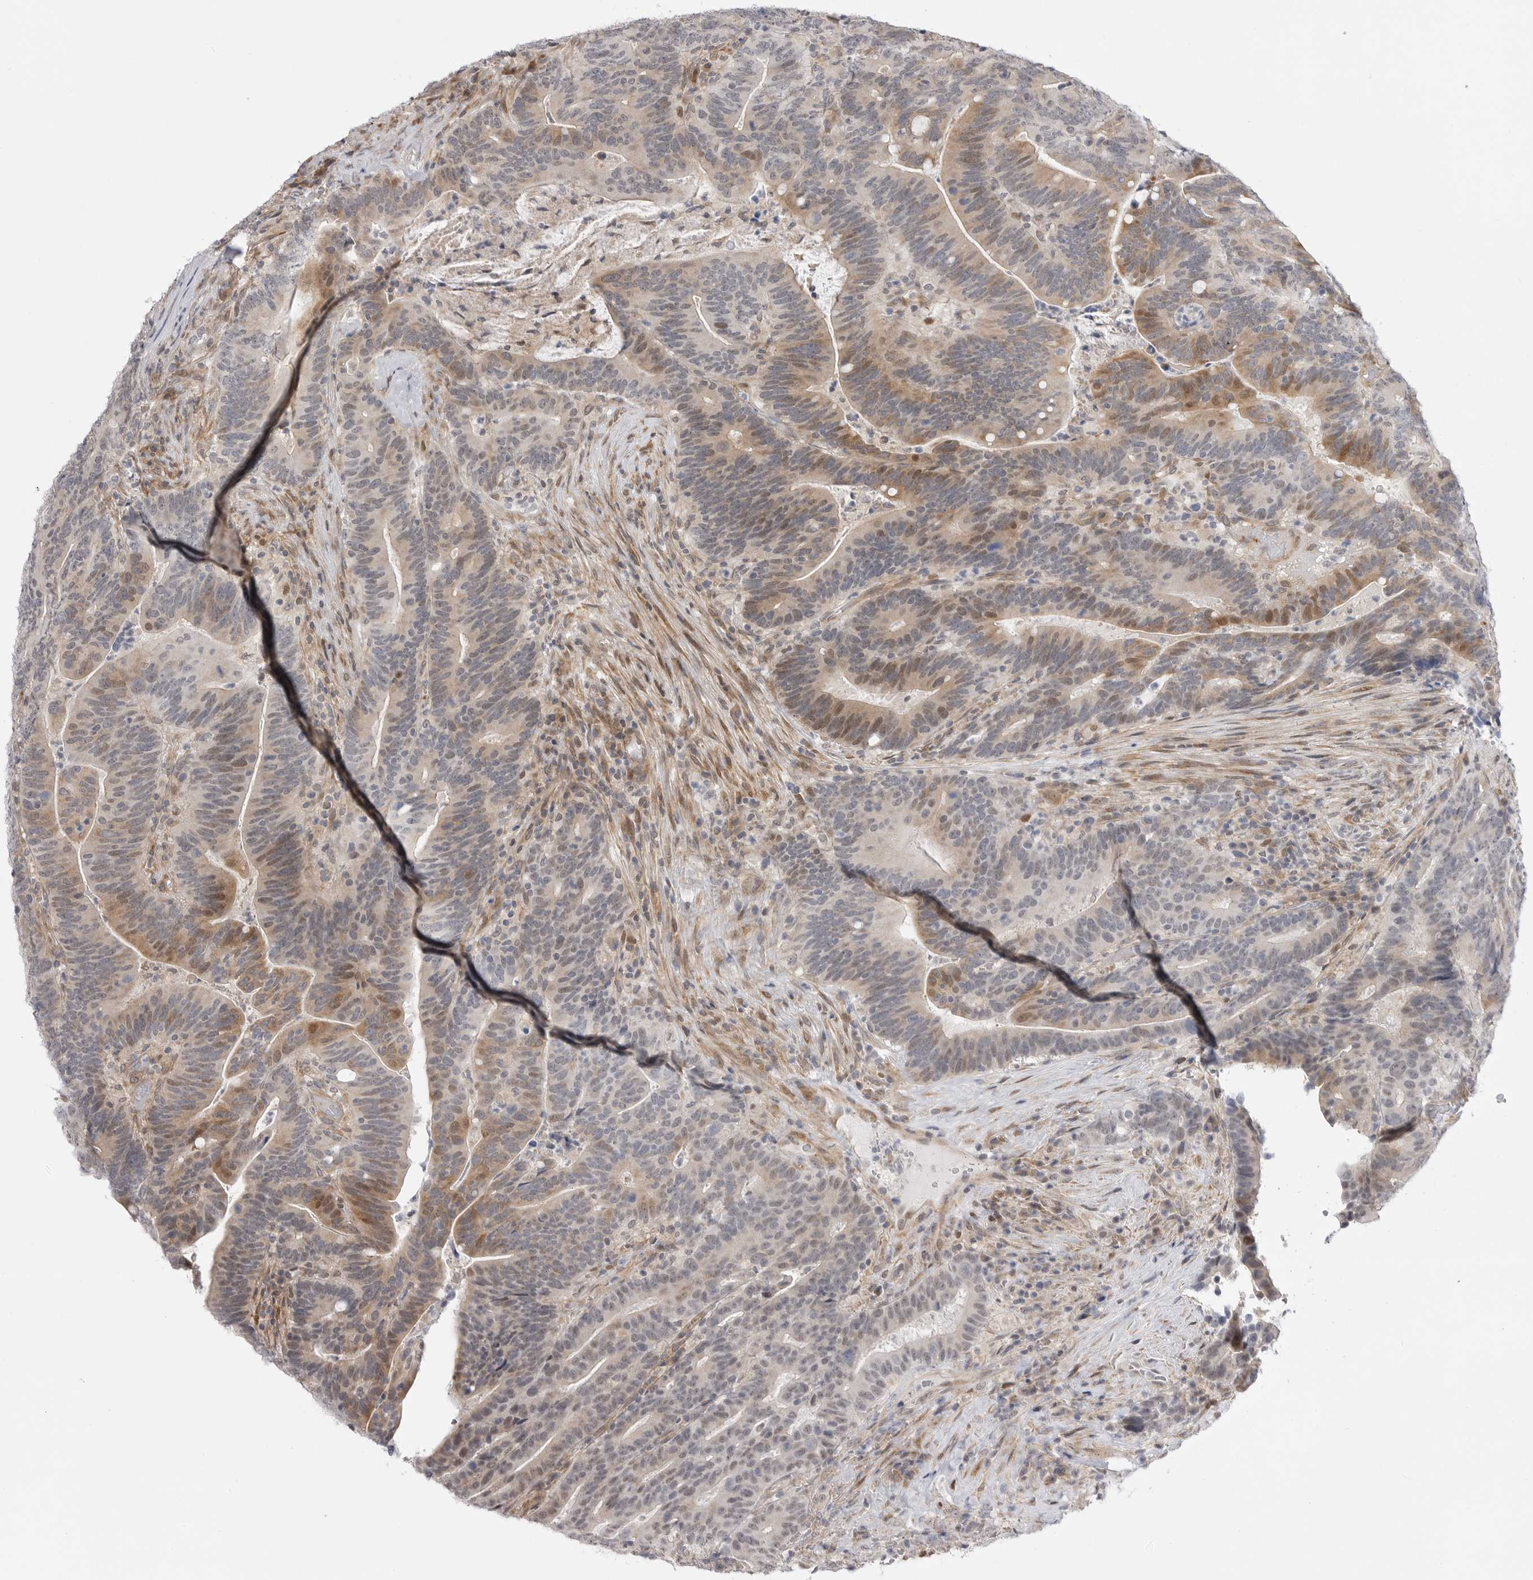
{"staining": {"intensity": "moderate", "quantity": "25%-75%", "location": "cytoplasmic/membranous,nuclear"}, "tissue": "colorectal cancer", "cell_type": "Tumor cells", "image_type": "cancer", "snomed": [{"axis": "morphology", "description": "Adenocarcinoma, NOS"}, {"axis": "topography", "description": "Colon"}], "caption": "DAB immunohistochemical staining of human colorectal cancer reveals moderate cytoplasmic/membranous and nuclear protein staining in about 25%-75% of tumor cells.", "gene": "GGT6", "patient": {"sex": "female", "age": 66}}